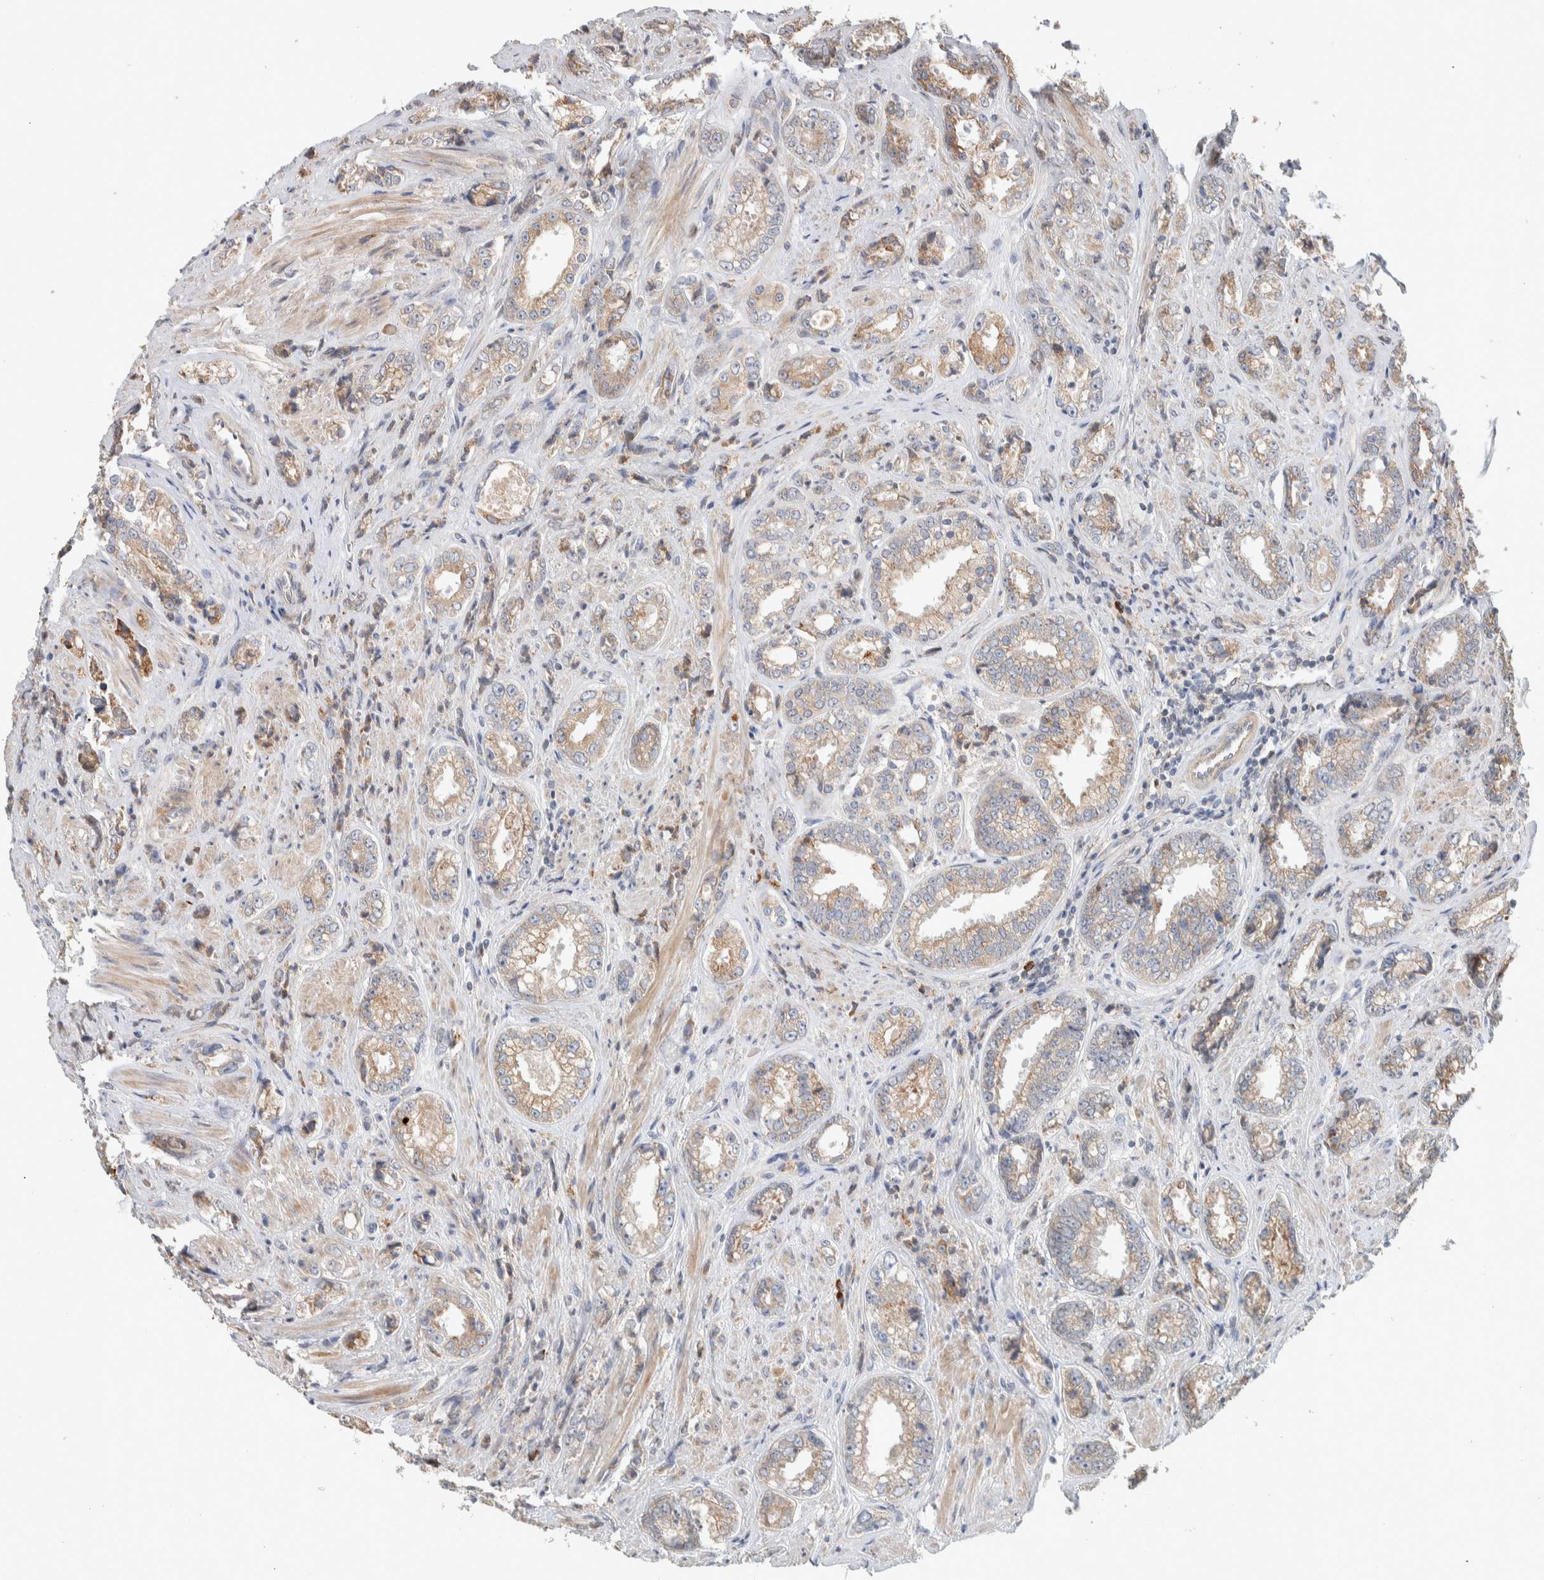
{"staining": {"intensity": "weak", "quantity": "25%-75%", "location": "cytoplasmic/membranous"}, "tissue": "prostate cancer", "cell_type": "Tumor cells", "image_type": "cancer", "snomed": [{"axis": "morphology", "description": "Adenocarcinoma, High grade"}, {"axis": "topography", "description": "Prostate"}], "caption": "Tumor cells show low levels of weak cytoplasmic/membranous staining in about 25%-75% of cells in prostate cancer (high-grade adenocarcinoma).", "gene": "ADCY8", "patient": {"sex": "male", "age": 61}}